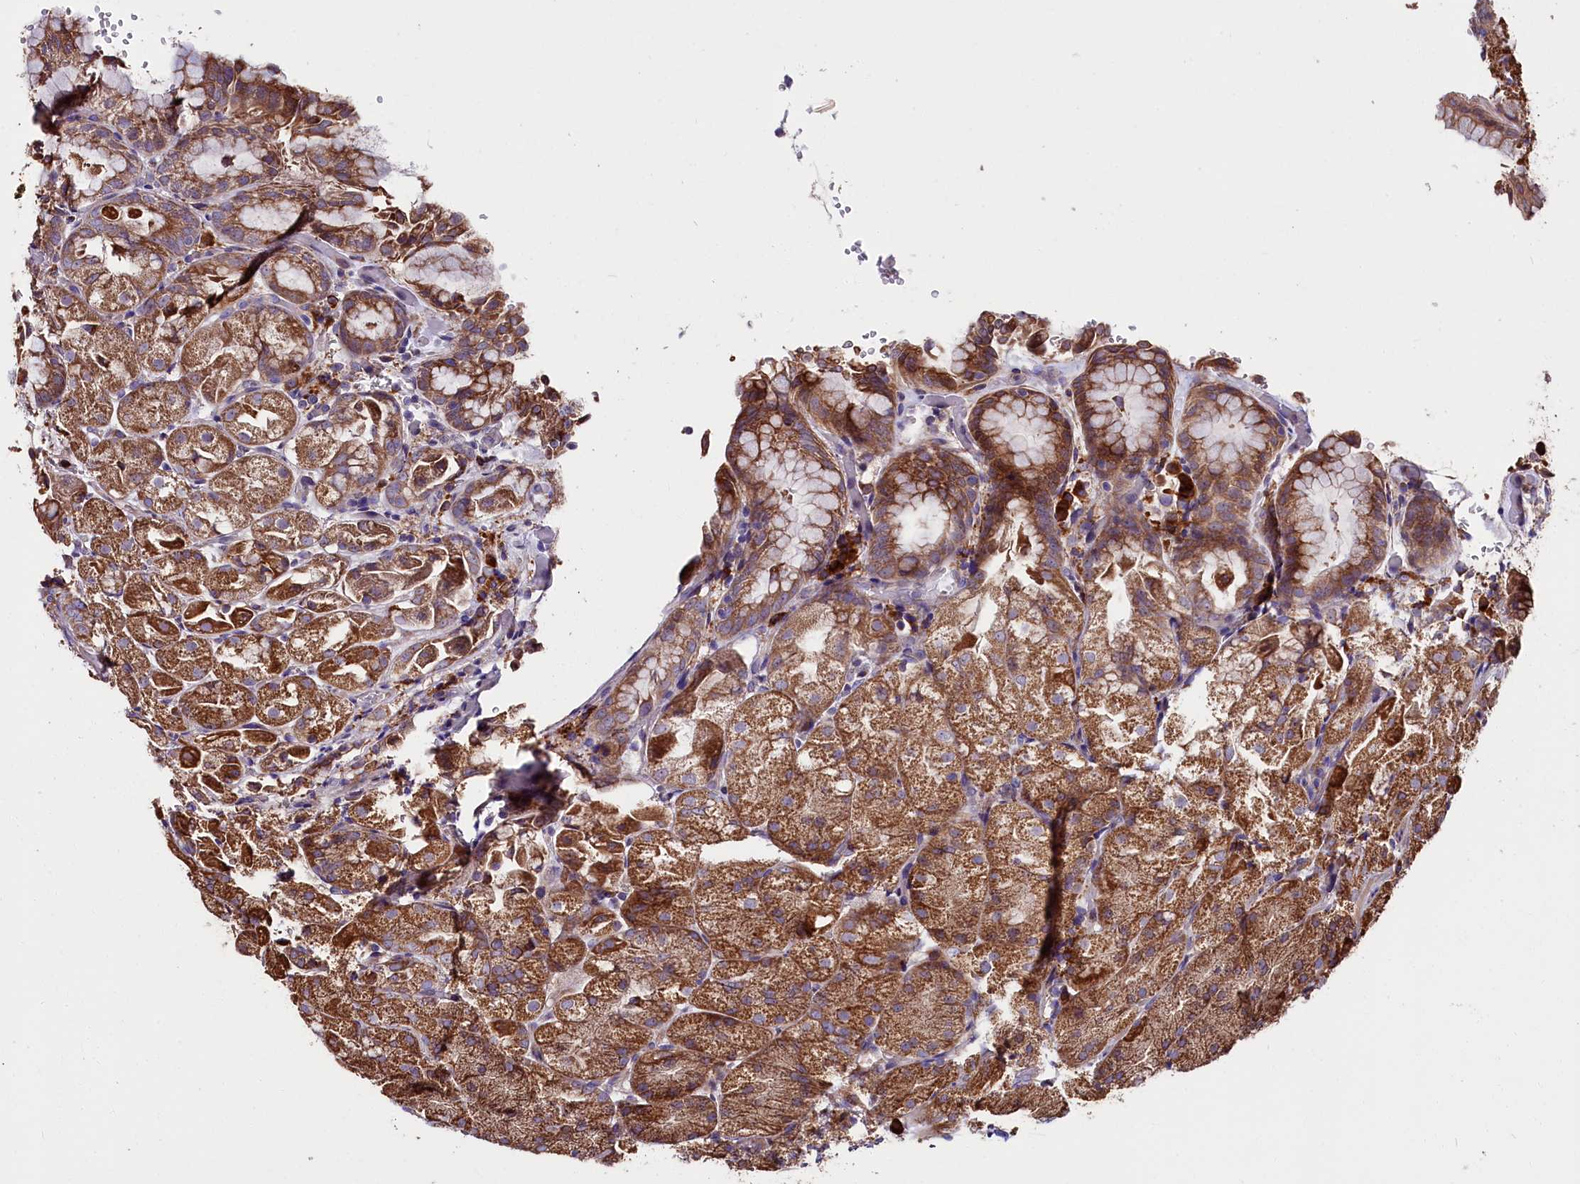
{"staining": {"intensity": "strong", "quantity": ">75%", "location": "cytoplasmic/membranous"}, "tissue": "stomach", "cell_type": "Glandular cells", "image_type": "normal", "snomed": [{"axis": "morphology", "description": "Normal tissue, NOS"}, {"axis": "topography", "description": "Stomach, upper"}, {"axis": "topography", "description": "Stomach, lower"}], "caption": "An IHC photomicrograph of benign tissue is shown. Protein staining in brown labels strong cytoplasmic/membranous positivity in stomach within glandular cells.", "gene": "ZSWIM1", "patient": {"sex": "male", "age": 62}}